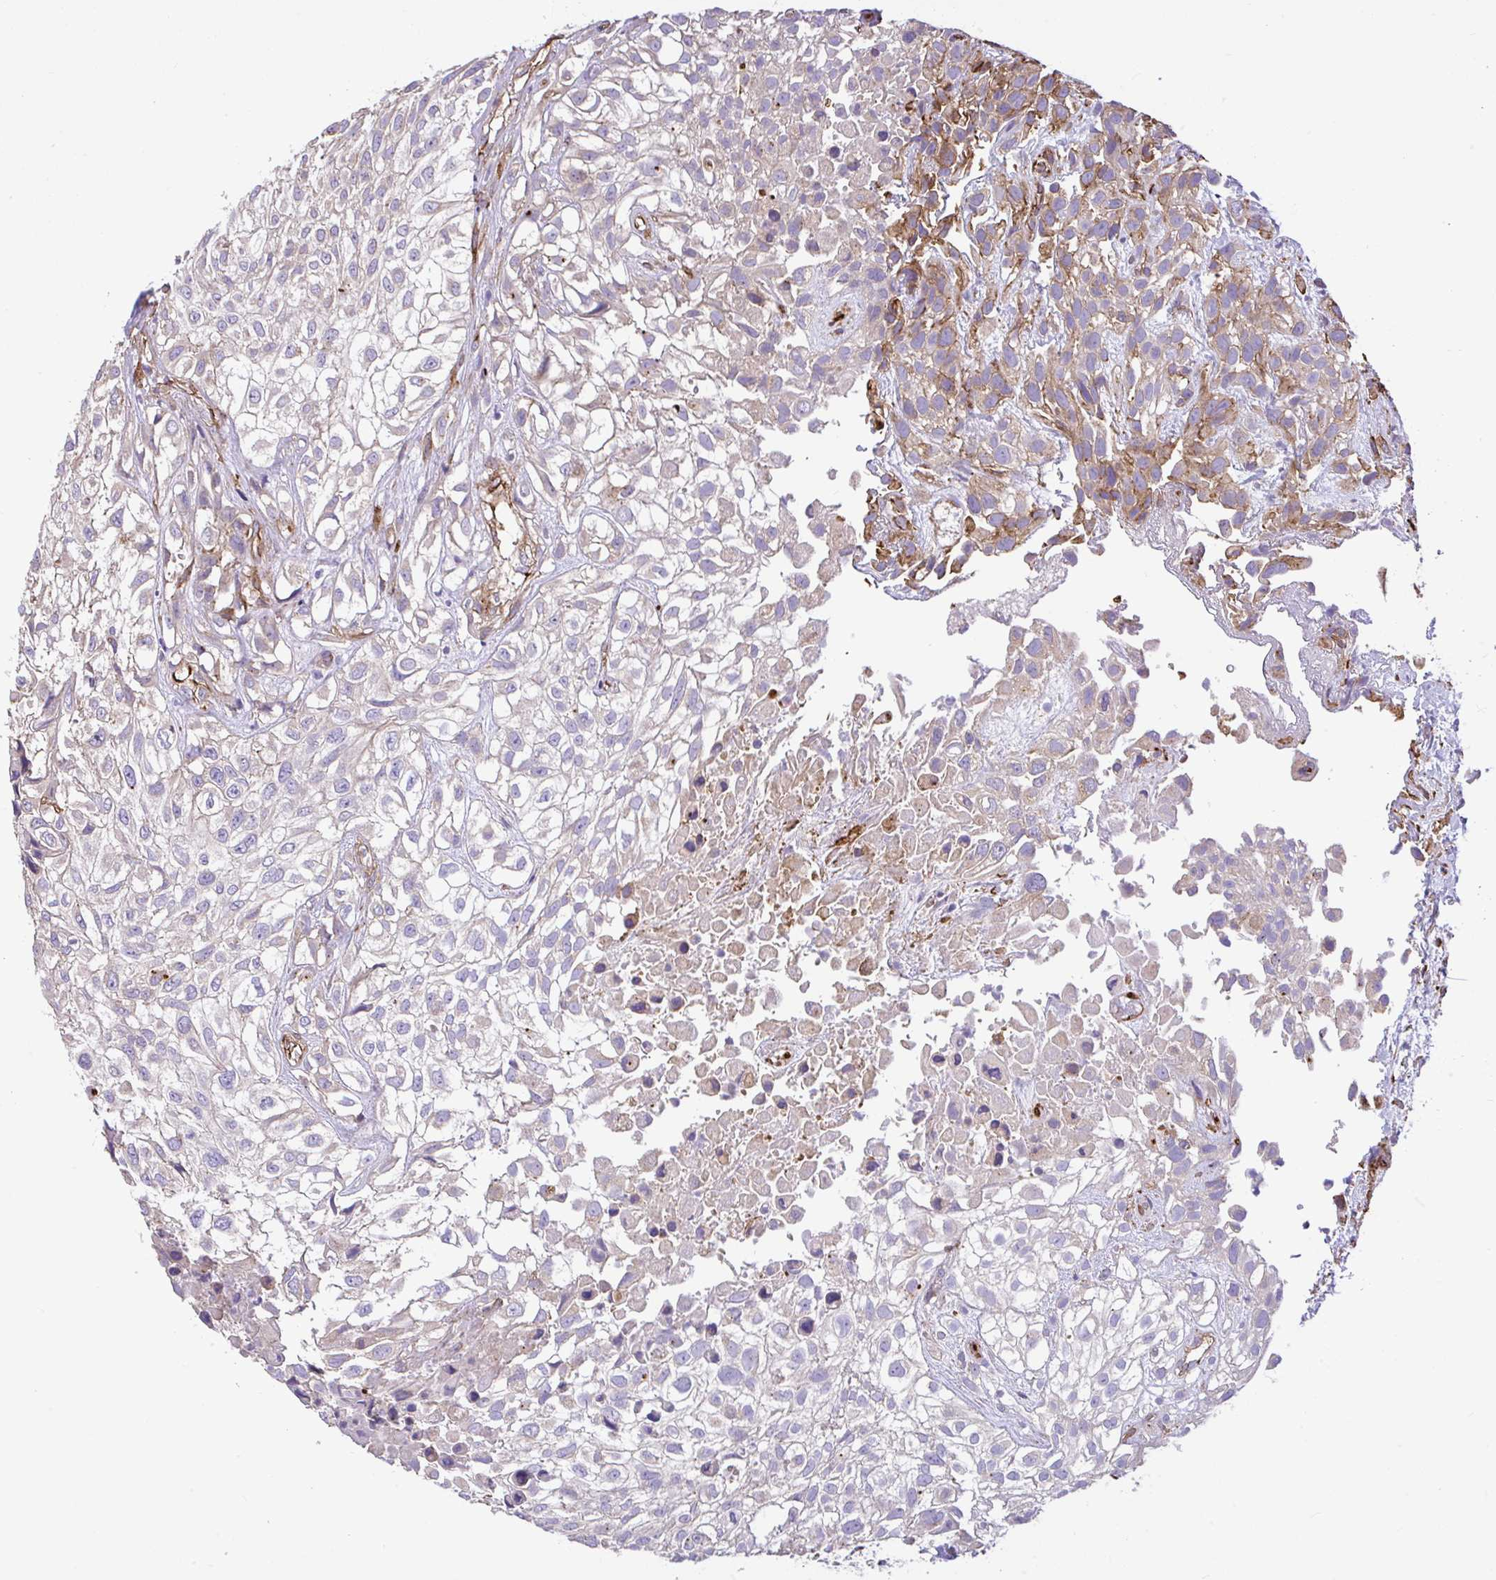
{"staining": {"intensity": "moderate", "quantity": "<25%", "location": "cytoplasmic/membranous"}, "tissue": "urothelial cancer", "cell_type": "Tumor cells", "image_type": "cancer", "snomed": [{"axis": "morphology", "description": "Urothelial carcinoma, High grade"}, {"axis": "topography", "description": "Urinary bladder"}], "caption": "Approximately <25% of tumor cells in human urothelial carcinoma (high-grade) display moderate cytoplasmic/membranous protein positivity as visualized by brown immunohistochemical staining.", "gene": "PTPRK", "patient": {"sex": "male", "age": 56}}